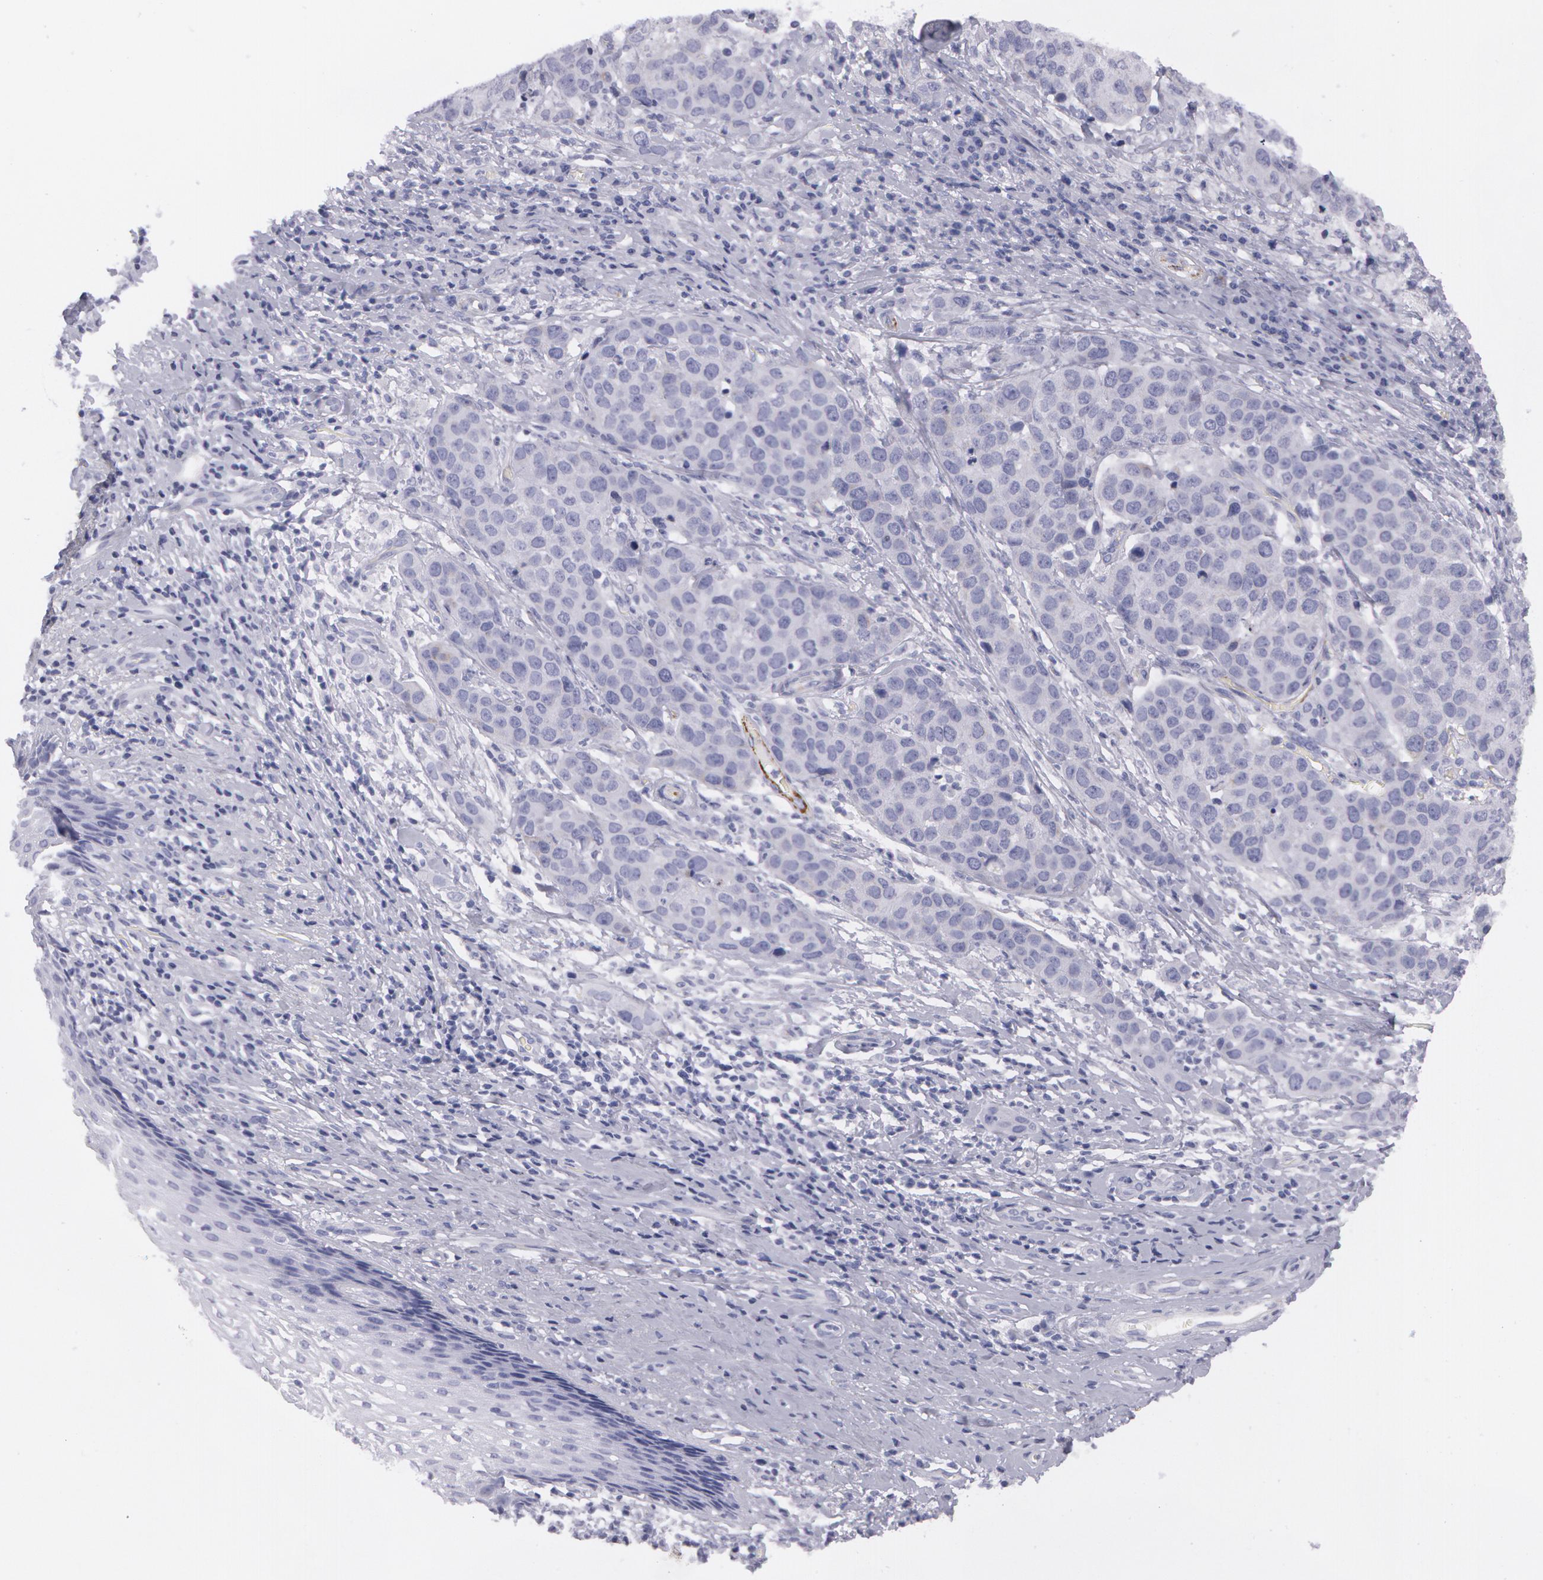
{"staining": {"intensity": "negative", "quantity": "none", "location": "none"}, "tissue": "cervical cancer", "cell_type": "Tumor cells", "image_type": "cancer", "snomed": [{"axis": "morphology", "description": "Squamous cell carcinoma, NOS"}, {"axis": "topography", "description": "Cervix"}], "caption": "The micrograph shows no significant staining in tumor cells of cervical cancer. The staining is performed using DAB (3,3'-diaminobenzidine) brown chromogen with nuclei counter-stained in using hematoxylin.", "gene": "AMACR", "patient": {"sex": "female", "age": 54}}